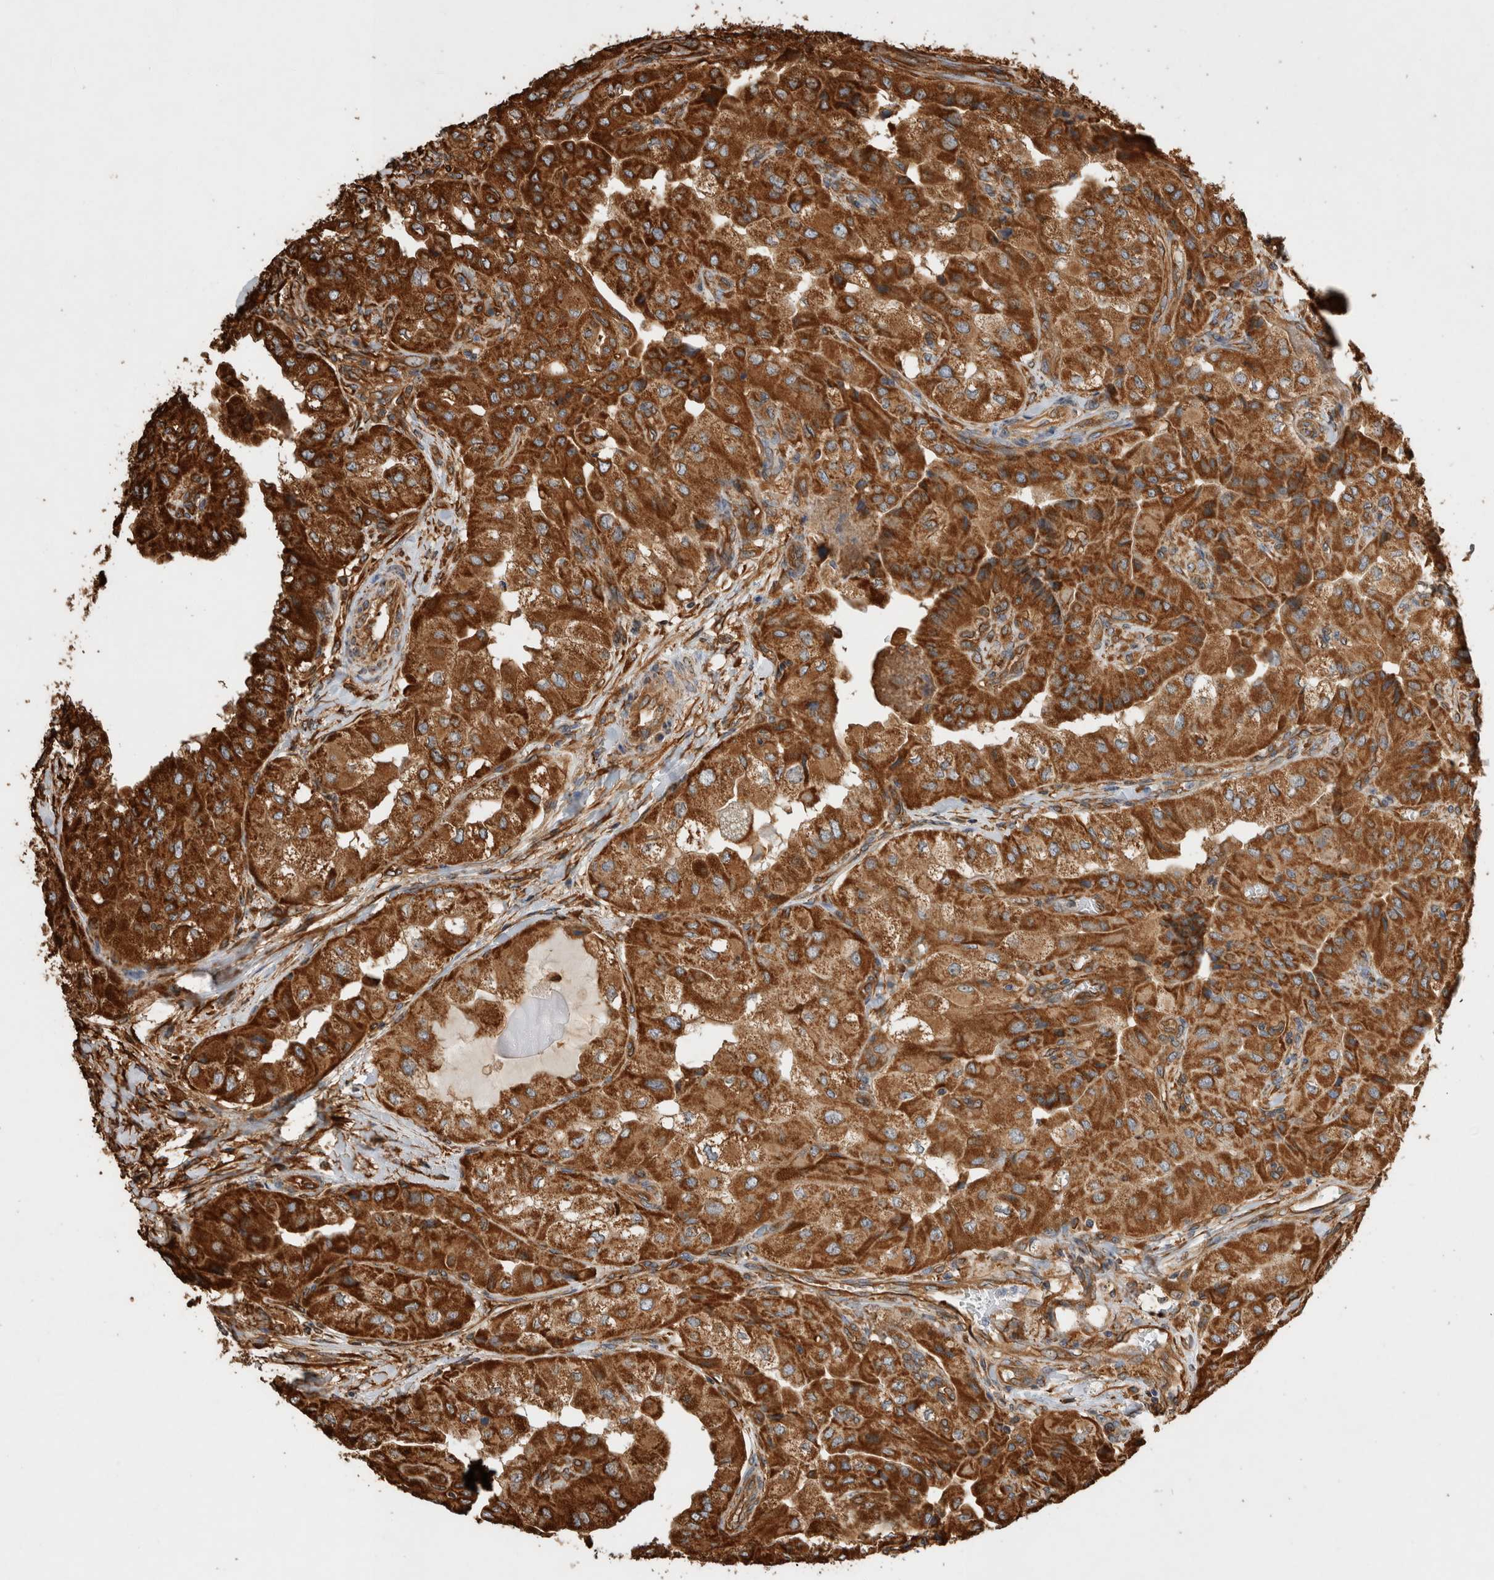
{"staining": {"intensity": "strong", "quantity": ">75%", "location": "cytoplasmic/membranous"}, "tissue": "thyroid cancer", "cell_type": "Tumor cells", "image_type": "cancer", "snomed": [{"axis": "morphology", "description": "Papillary adenocarcinoma, NOS"}, {"axis": "topography", "description": "Thyroid gland"}], "caption": "An immunohistochemistry (IHC) image of tumor tissue is shown. Protein staining in brown shows strong cytoplasmic/membranous positivity in thyroid cancer within tumor cells.", "gene": "ZNF397", "patient": {"sex": "female", "age": 59}}